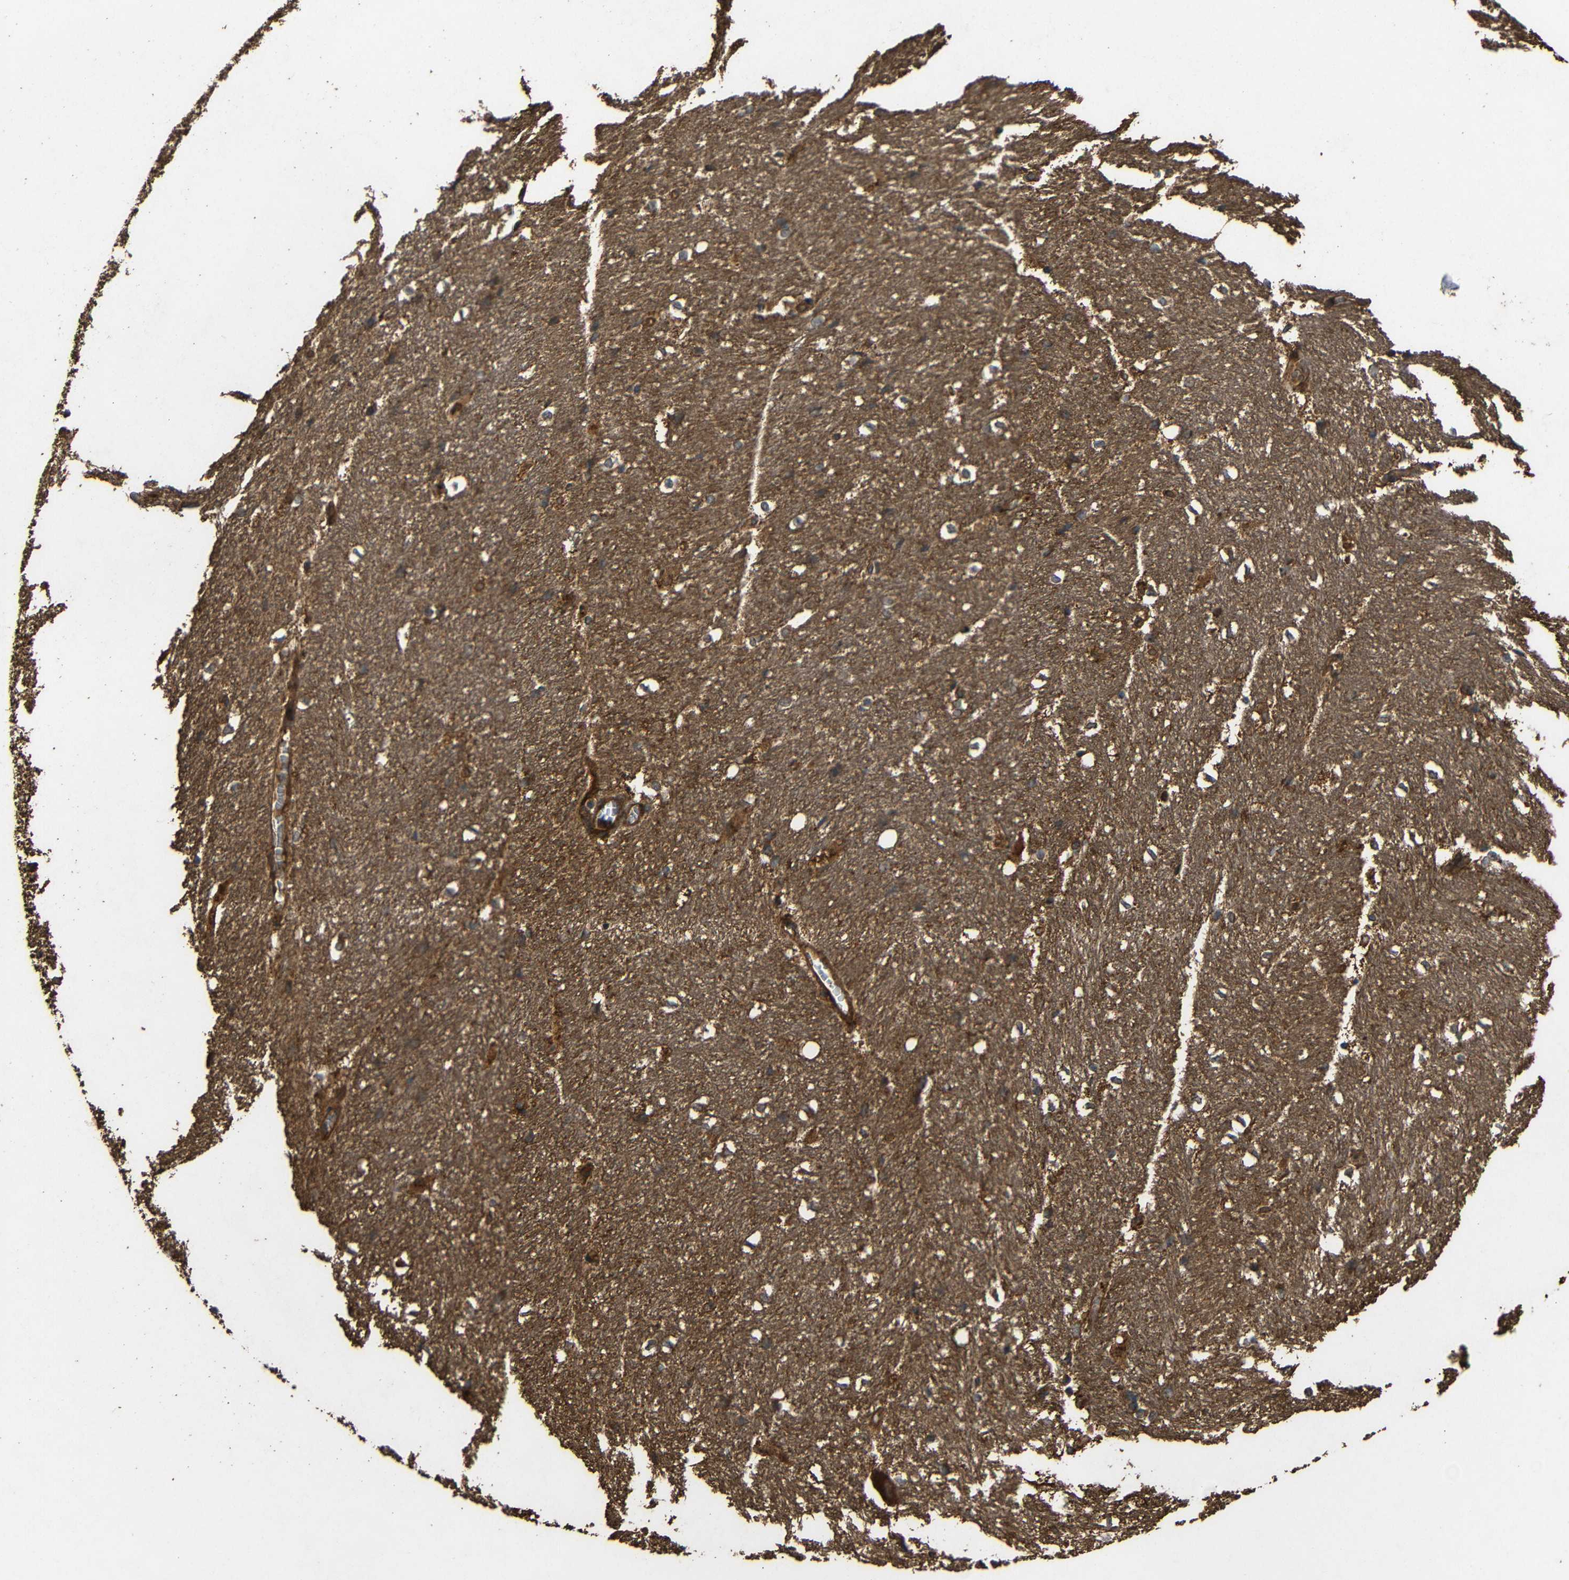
{"staining": {"intensity": "moderate", "quantity": "25%-75%", "location": "cytoplasmic/membranous"}, "tissue": "hippocampus", "cell_type": "Glial cells", "image_type": "normal", "snomed": [{"axis": "morphology", "description": "Normal tissue, NOS"}, {"axis": "topography", "description": "Hippocampus"}], "caption": "A photomicrograph of human hippocampus stained for a protein demonstrates moderate cytoplasmic/membranous brown staining in glial cells.", "gene": "EIF2S1", "patient": {"sex": "female", "age": 19}}